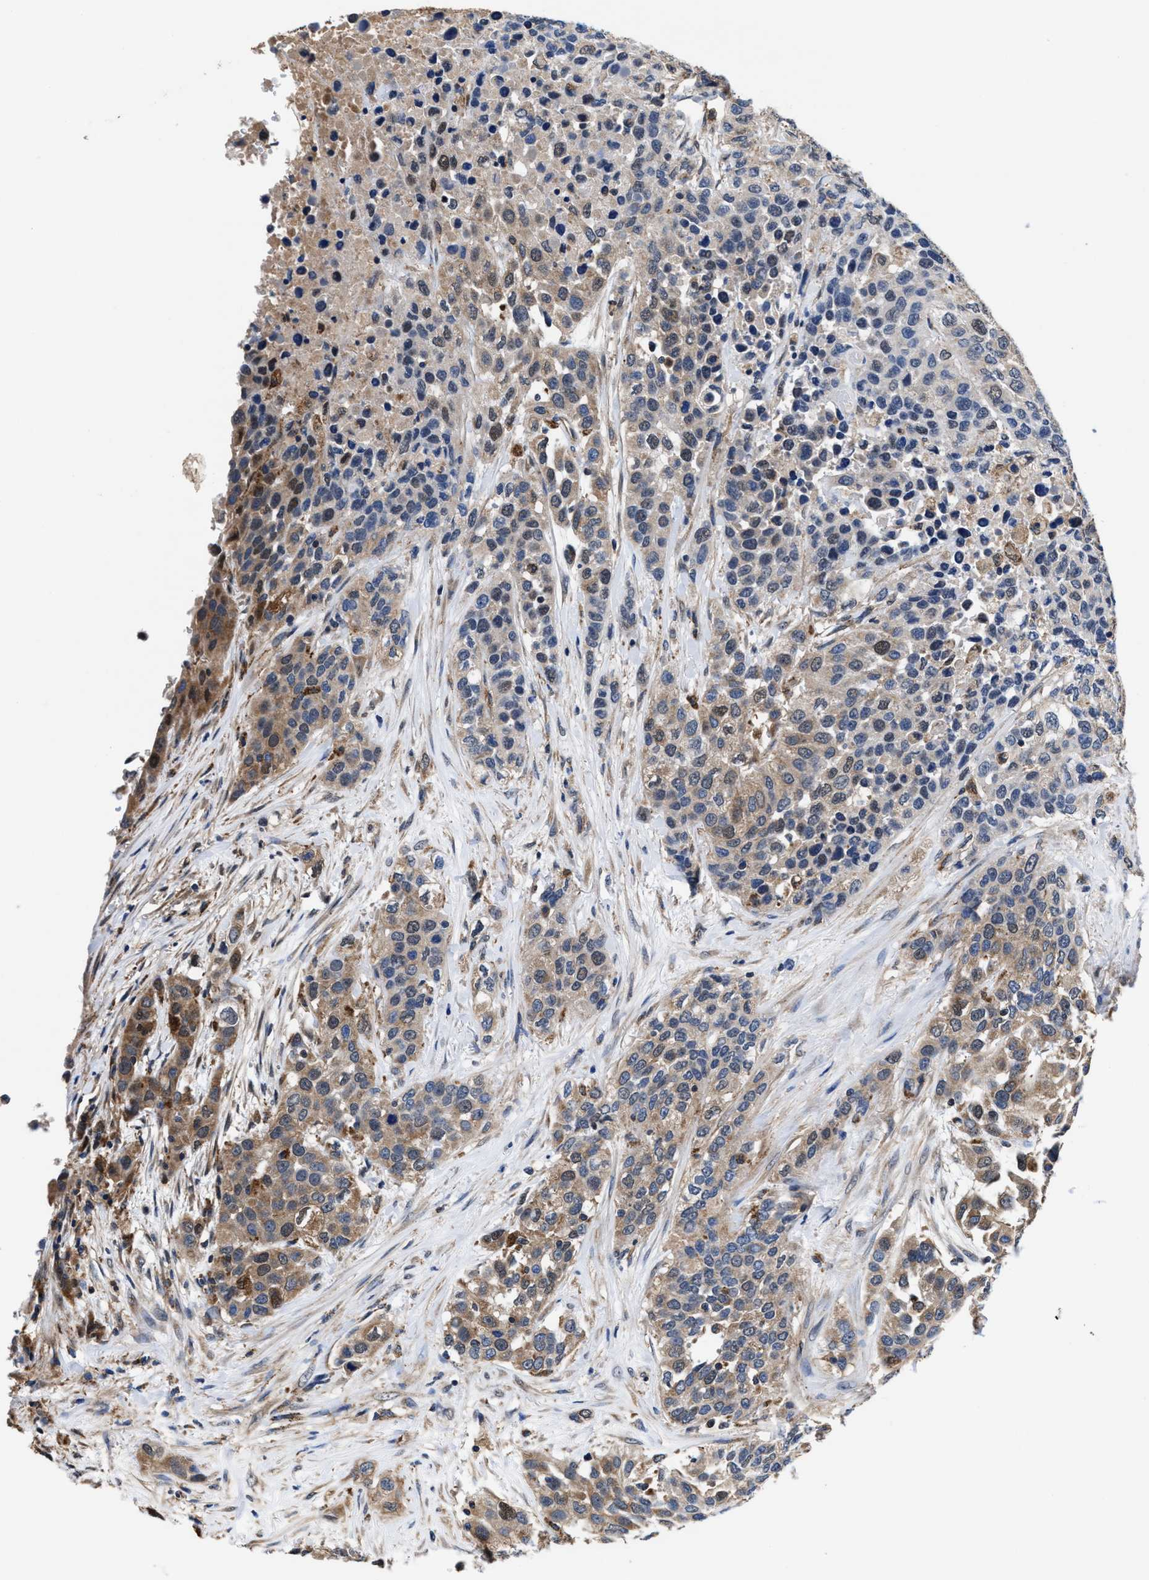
{"staining": {"intensity": "weak", "quantity": ">75%", "location": "cytoplasmic/membranous"}, "tissue": "urothelial cancer", "cell_type": "Tumor cells", "image_type": "cancer", "snomed": [{"axis": "morphology", "description": "Urothelial carcinoma, High grade"}, {"axis": "topography", "description": "Urinary bladder"}], "caption": "IHC (DAB (3,3'-diaminobenzidine)) staining of human urothelial cancer displays weak cytoplasmic/membranous protein positivity in about >75% of tumor cells.", "gene": "ACLY", "patient": {"sex": "female", "age": 80}}